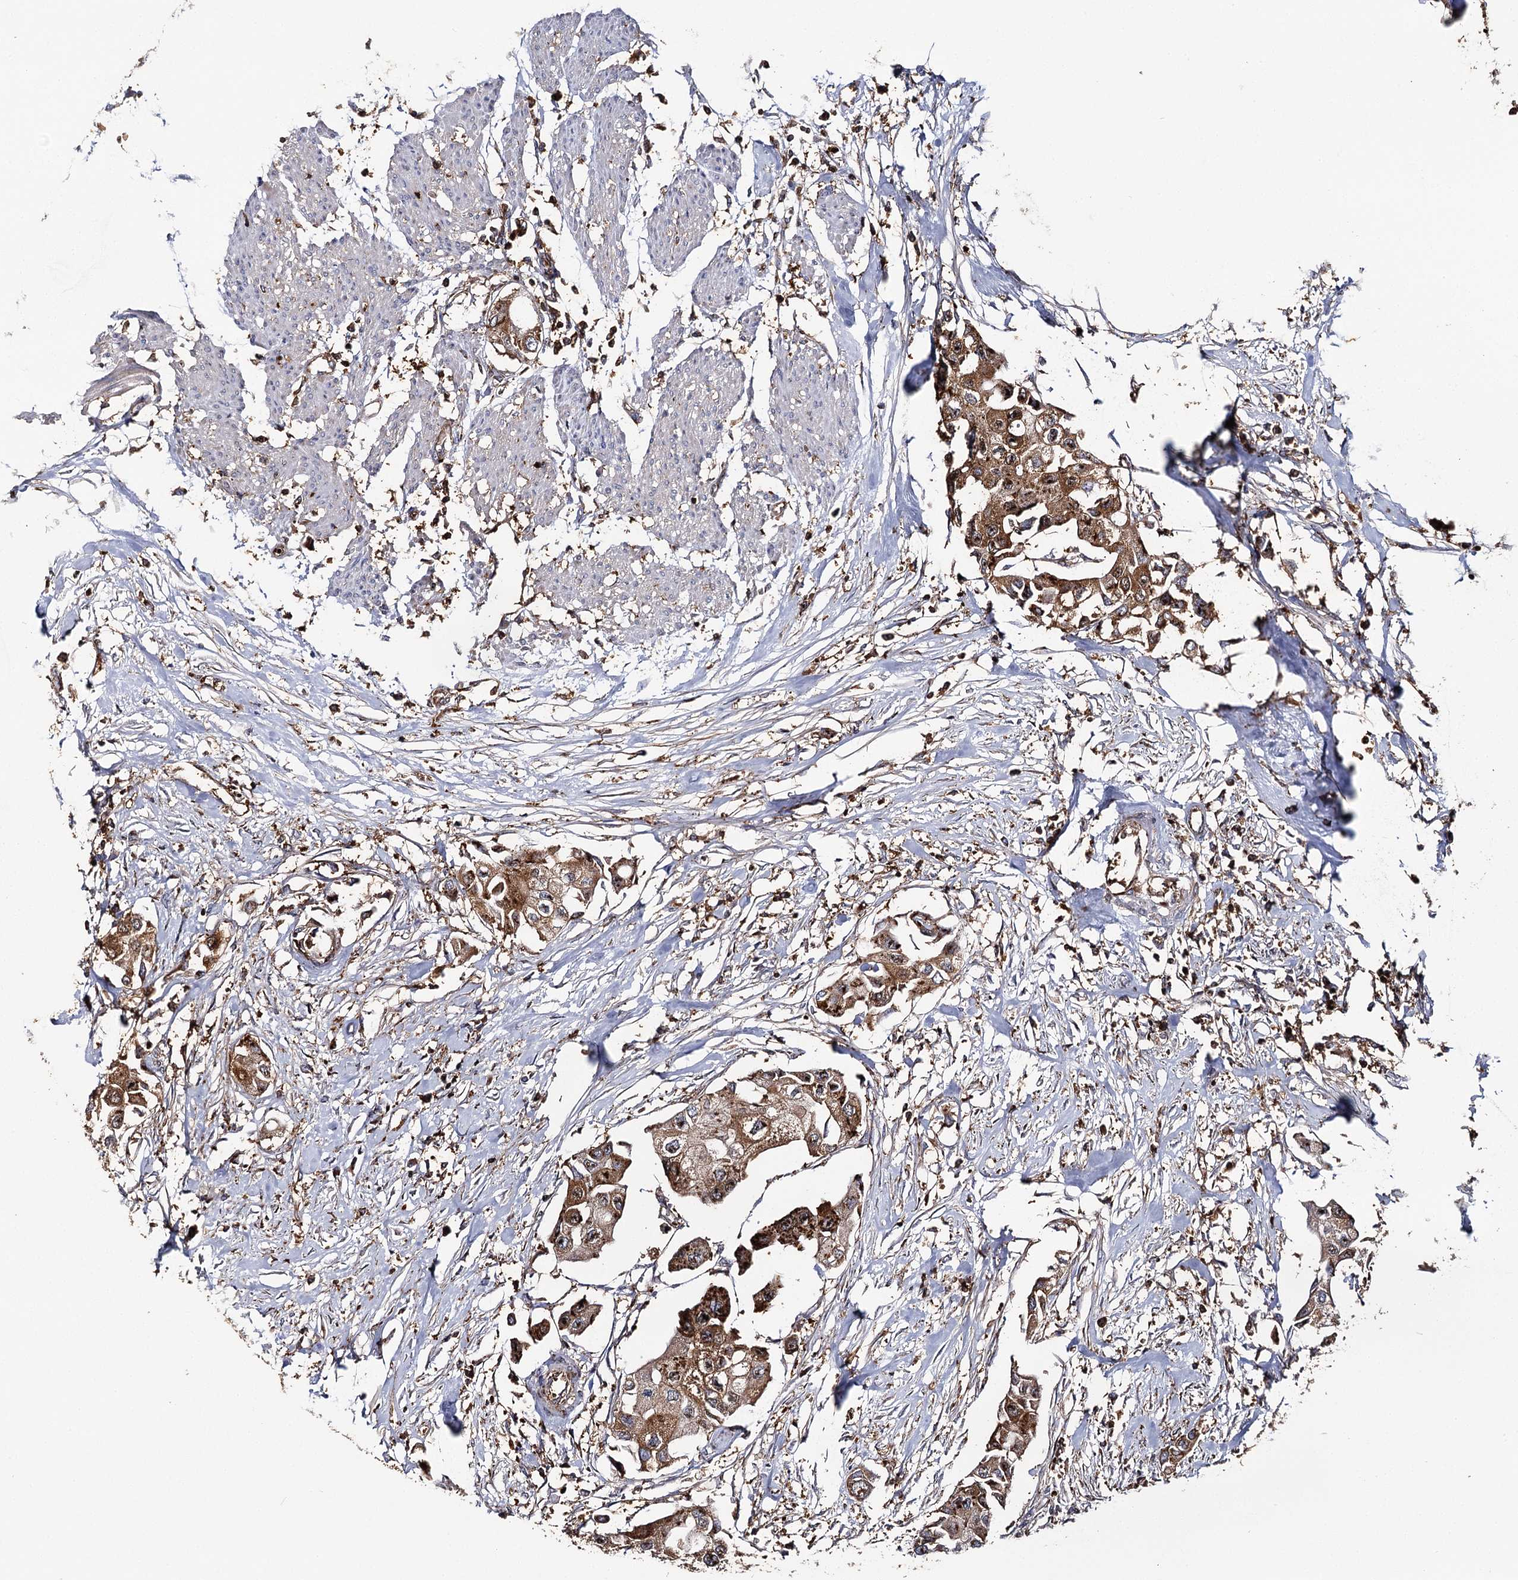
{"staining": {"intensity": "moderate", "quantity": ">75%", "location": "cytoplasmic/membranous"}, "tissue": "urothelial cancer", "cell_type": "Tumor cells", "image_type": "cancer", "snomed": [{"axis": "morphology", "description": "Urothelial carcinoma, High grade"}, {"axis": "topography", "description": "Urinary bladder"}], "caption": "Moderate cytoplasmic/membranous expression is present in approximately >75% of tumor cells in high-grade urothelial carcinoma.", "gene": "SEC24B", "patient": {"sex": "male", "age": 64}}